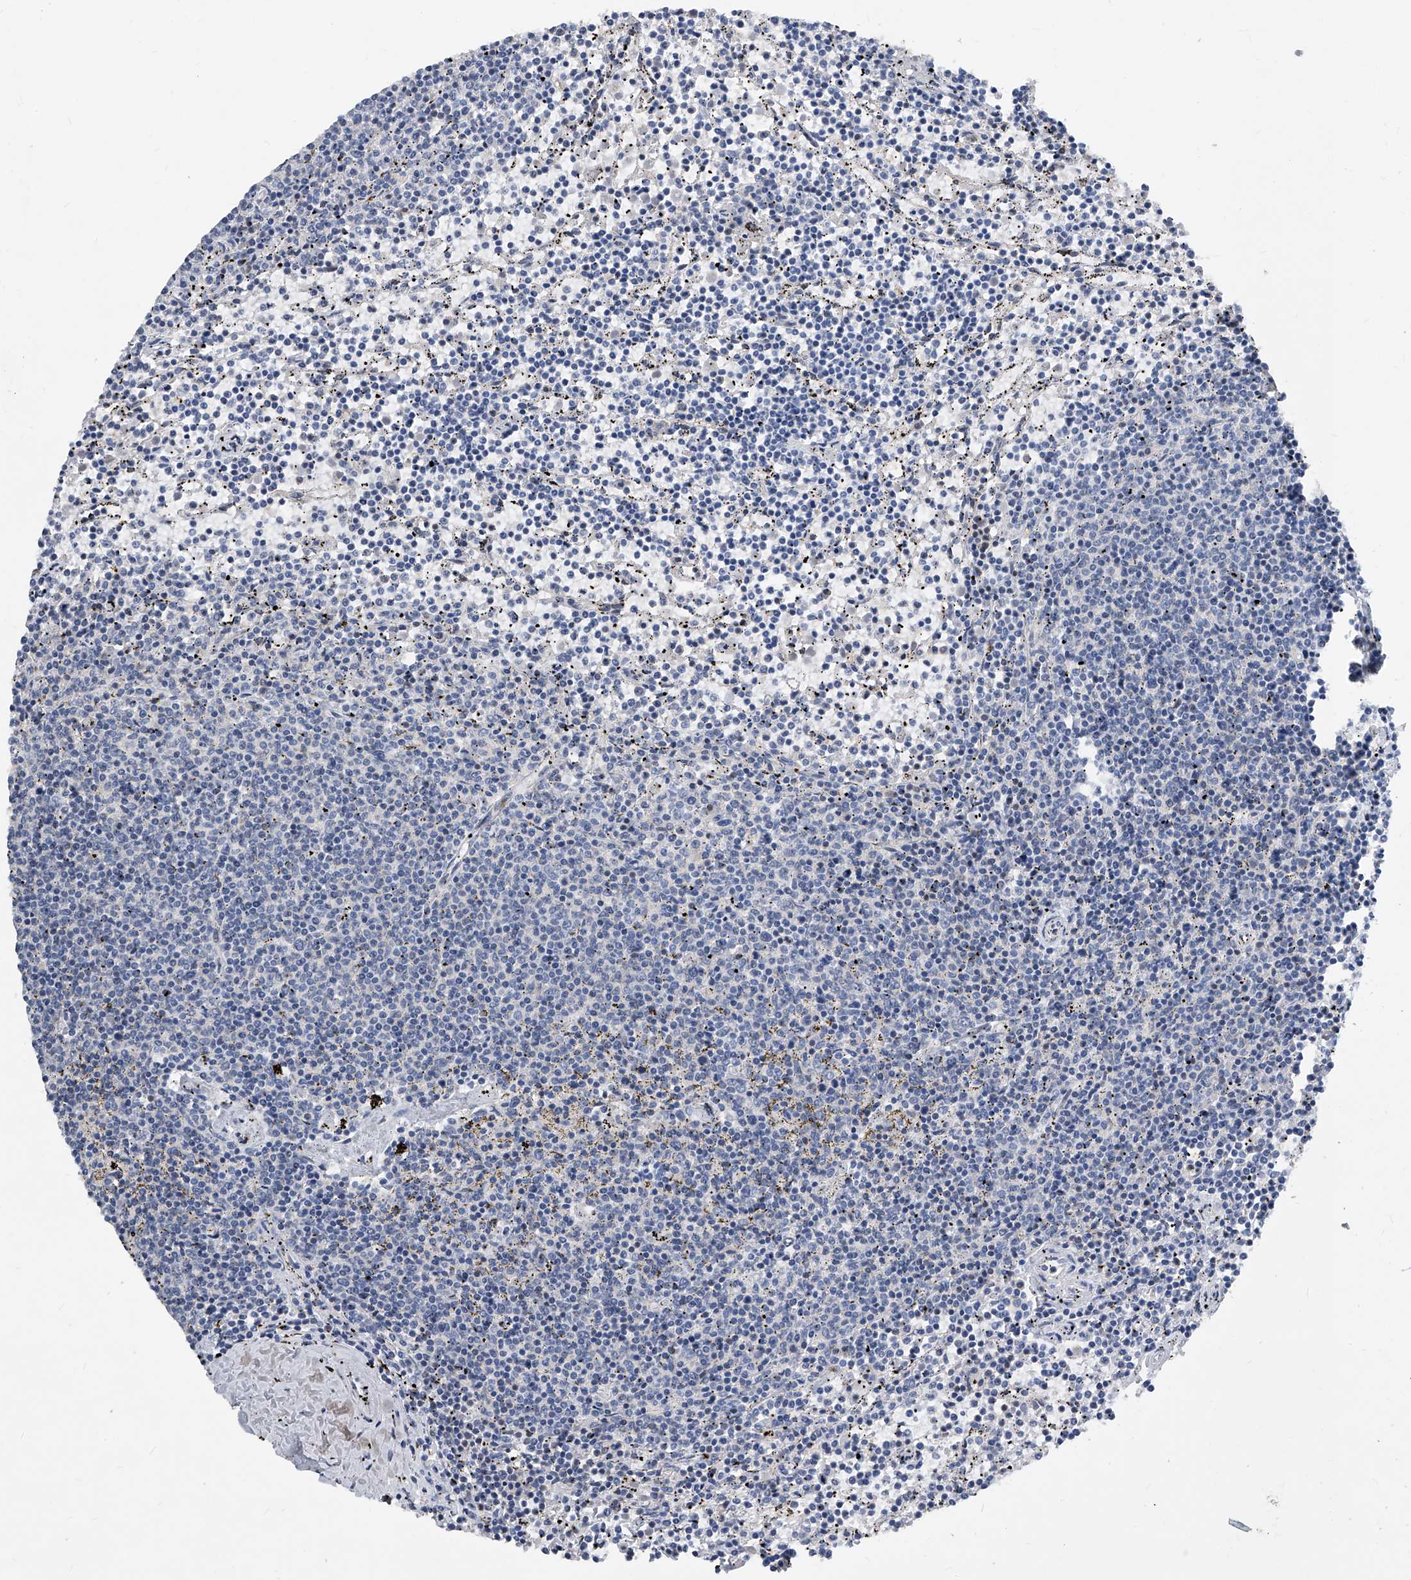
{"staining": {"intensity": "negative", "quantity": "none", "location": "none"}, "tissue": "lymphoma", "cell_type": "Tumor cells", "image_type": "cancer", "snomed": [{"axis": "morphology", "description": "Malignant lymphoma, non-Hodgkin's type, Low grade"}, {"axis": "topography", "description": "Spleen"}], "caption": "High magnification brightfield microscopy of lymphoma stained with DAB (3,3'-diaminobenzidine) (brown) and counterstained with hematoxylin (blue): tumor cells show no significant expression.", "gene": "MAP2K6", "patient": {"sex": "female", "age": 50}}